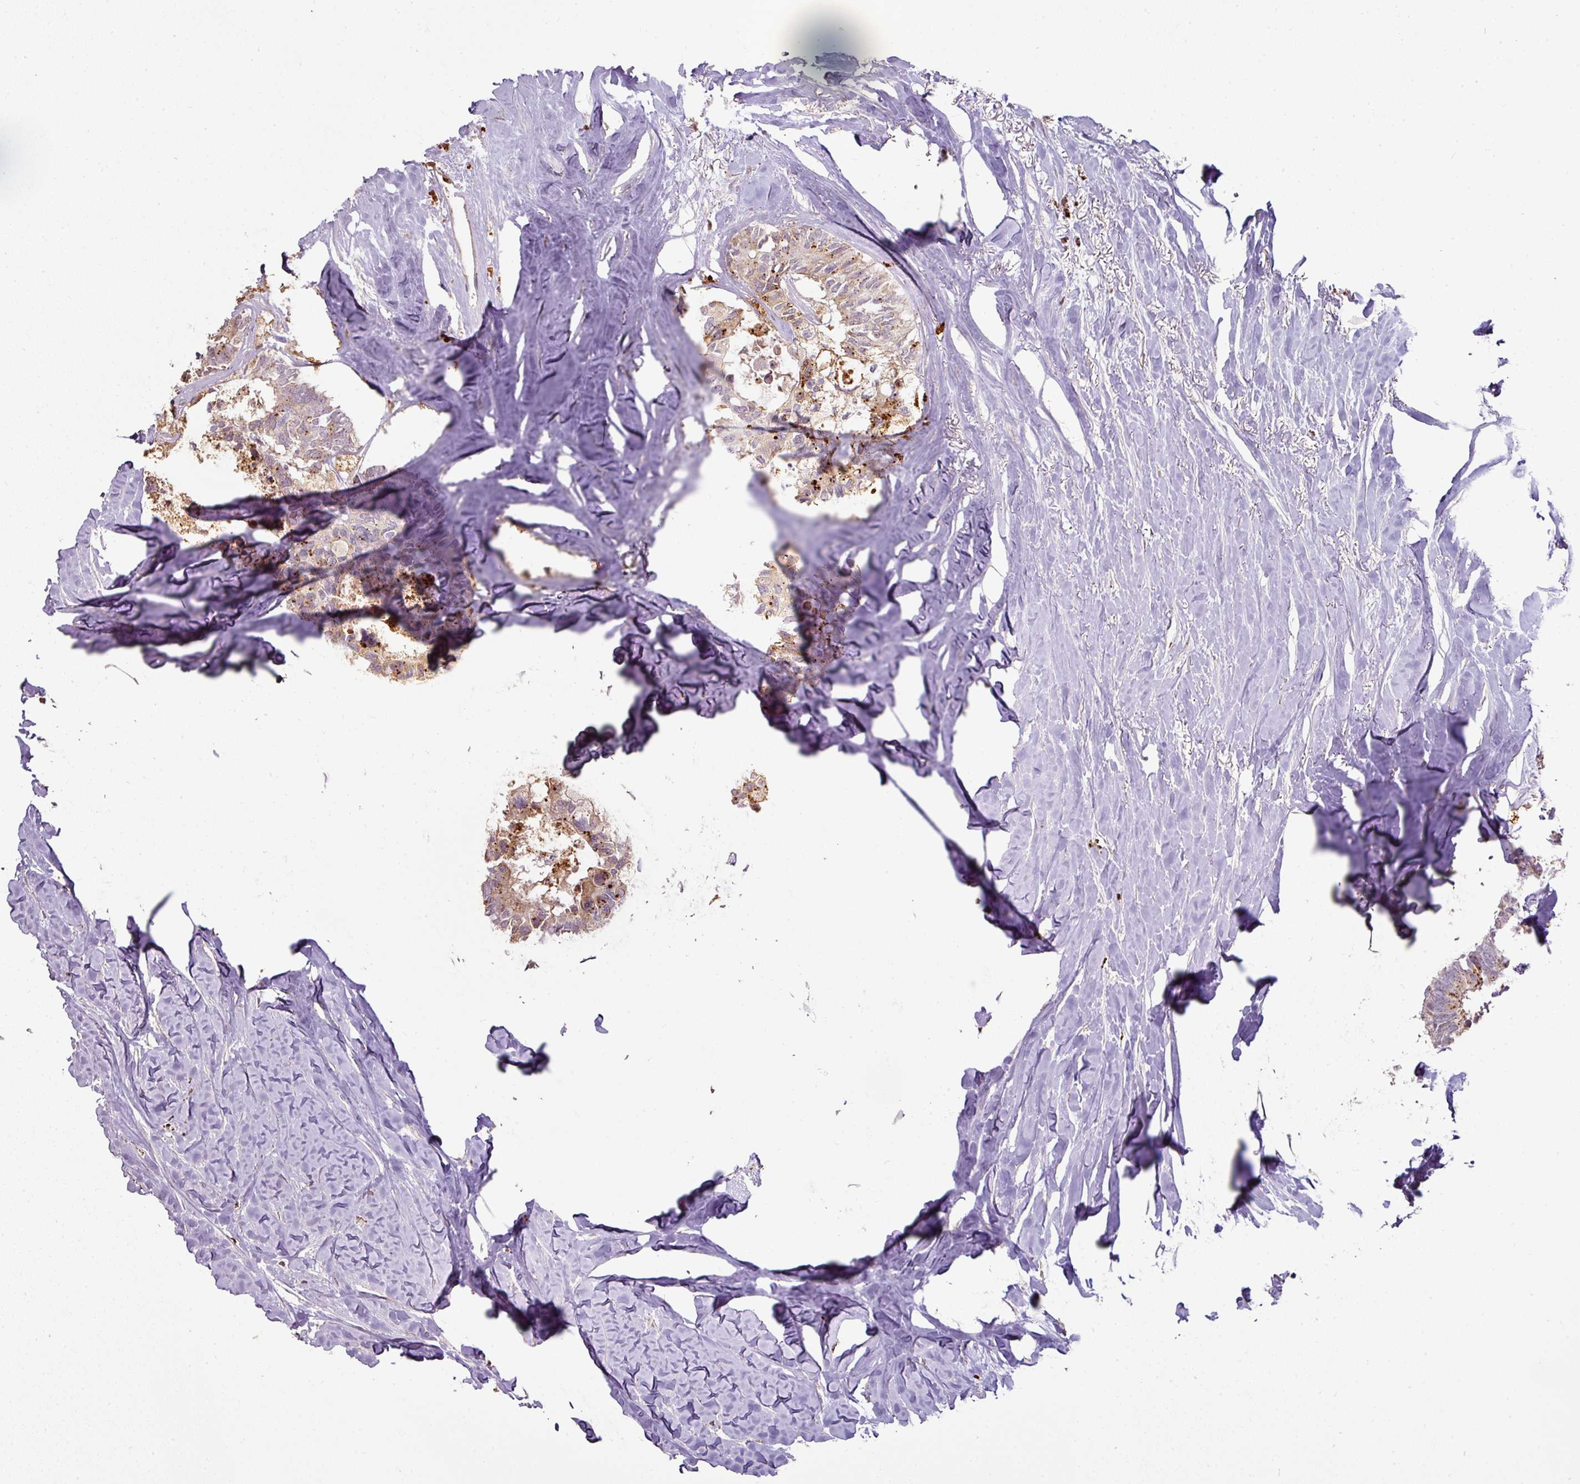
{"staining": {"intensity": "moderate", "quantity": "<25%", "location": "cytoplasmic/membranous"}, "tissue": "colorectal cancer", "cell_type": "Tumor cells", "image_type": "cancer", "snomed": [{"axis": "morphology", "description": "Adenocarcinoma, NOS"}, {"axis": "topography", "description": "Colon"}, {"axis": "topography", "description": "Rectum"}], "caption": "Immunohistochemistry micrograph of neoplastic tissue: human colorectal adenocarcinoma stained using IHC demonstrates low levels of moderate protein expression localized specifically in the cytoplasmic/membranous of tumor cells, appearing as a cytoplasmic/membranous brown color.", "gene": "CXCR5", "patient": {"sex": "male", "age": 57}}